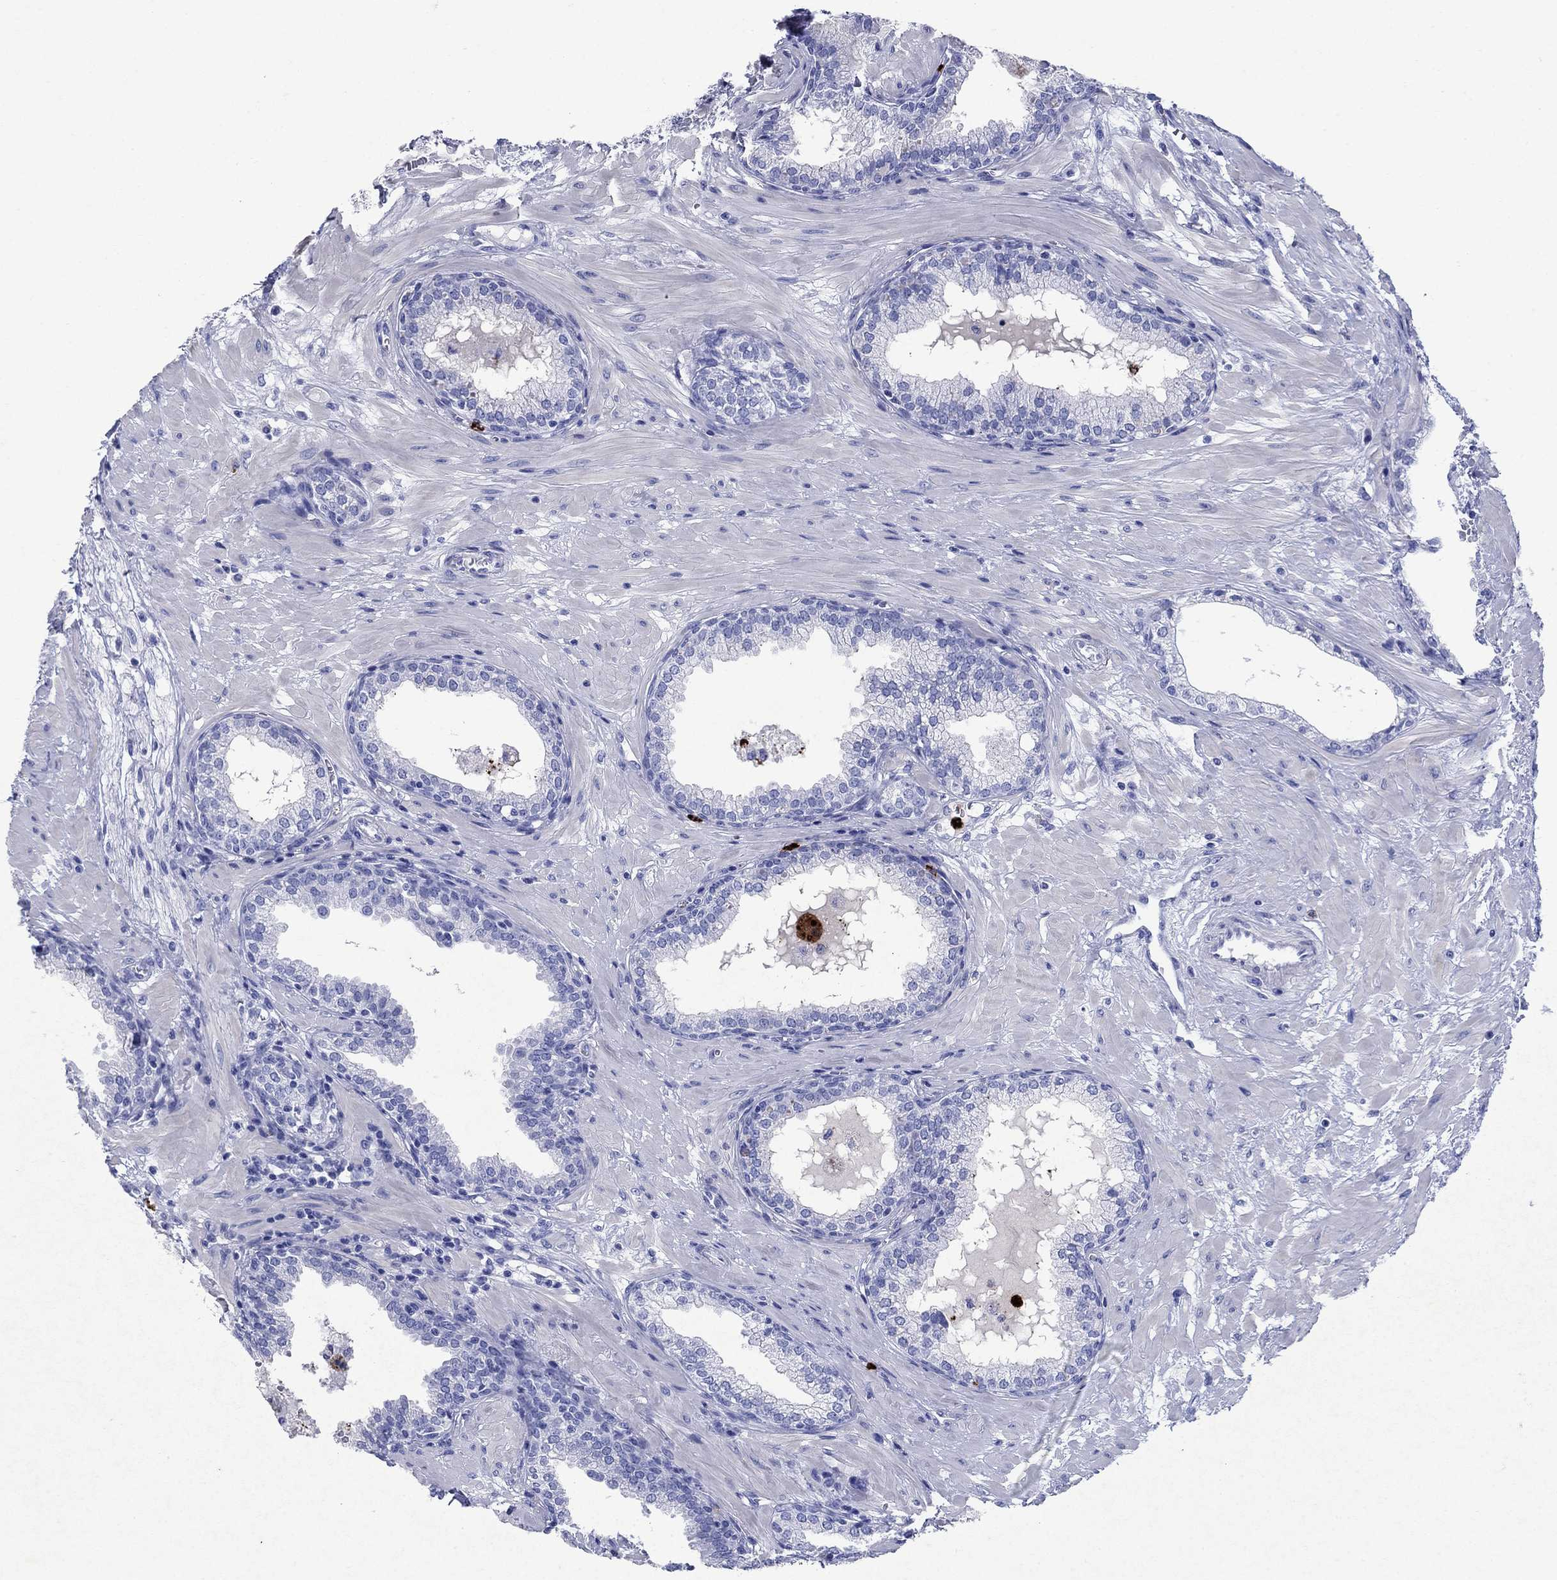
{"staining": {"intensity": "negative", "quantity": "none", "location": "none"}, "tissue": "prostate", "cell_type": "Glandular cells", "image_type": "normal", "snomed": [{"axis": "morphology", "description": "Normal tissue, NOS"}, {"axis": "topography", "description": "Prostate"}], "caption": "DAB immunohistochemical staining of benign prostate reveals no significant expression in glandular cells.", "gene": "AZU1", "patient": {"sex": "male", "age": 64}}